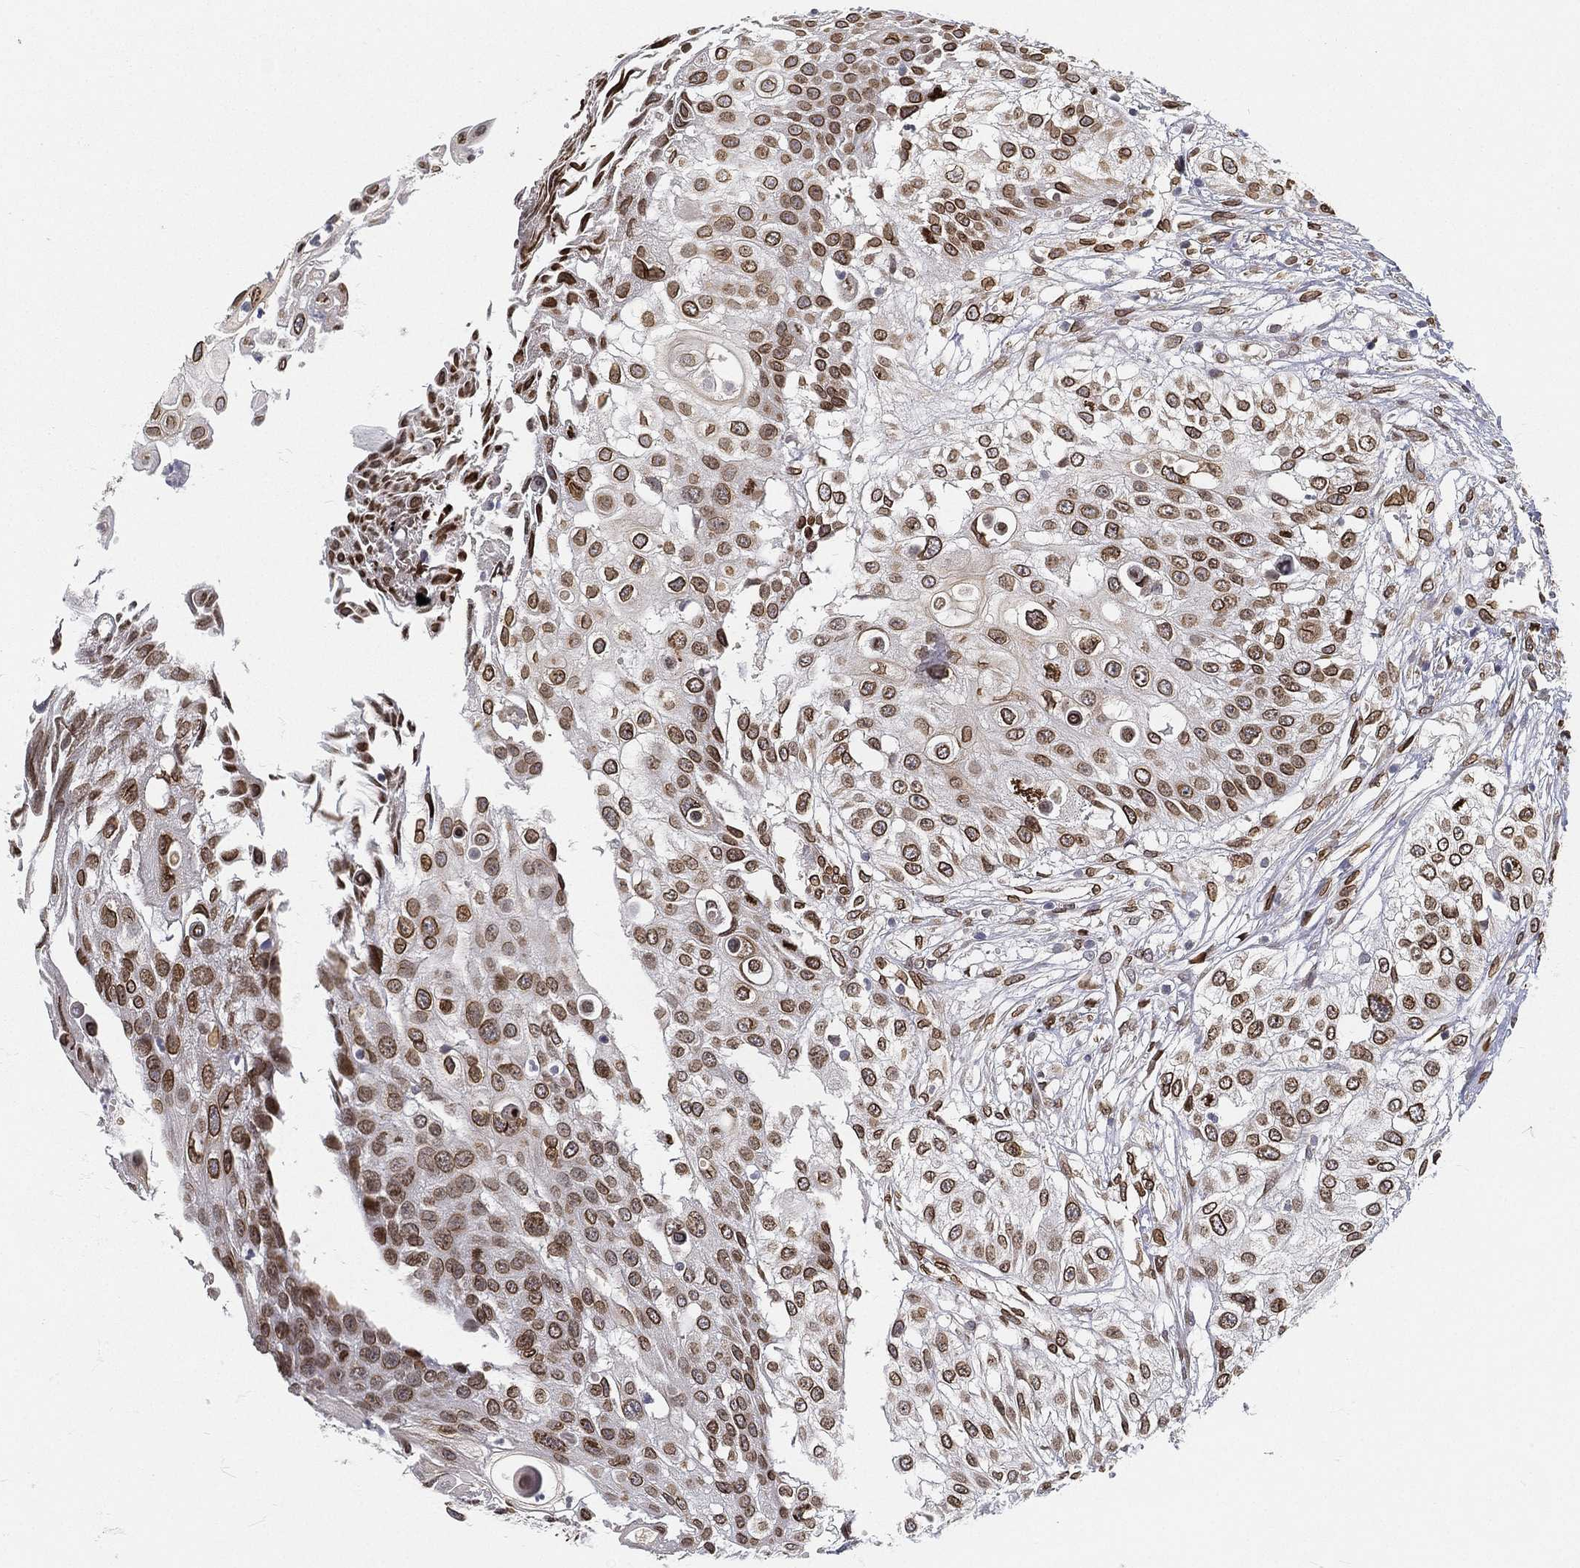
{"staining": {"intensity": "strong", "quantity": ">75%", "location": "cytoplasmic/membranous,nuclear"}, "tissue": "urothelial cancer", "cell_type": "Tumor cells", "image_type": "cancer", "snomed": [{"axis": "morphology", "description": "Urothelial carcinoma, High grade"}, {"axis": "topography", "description": "Urinary bladder"}], "caption": "Immunohistochemical staining of human urothelial cancer exhibits high levels of strong cytoplasmic/membranous and nuclear expression in about >75% of tumor cells. (IHC, brightfield microscopy, high magnification).", "gene": "PALB2", "patient": {"sex": "female", "age": 79}}